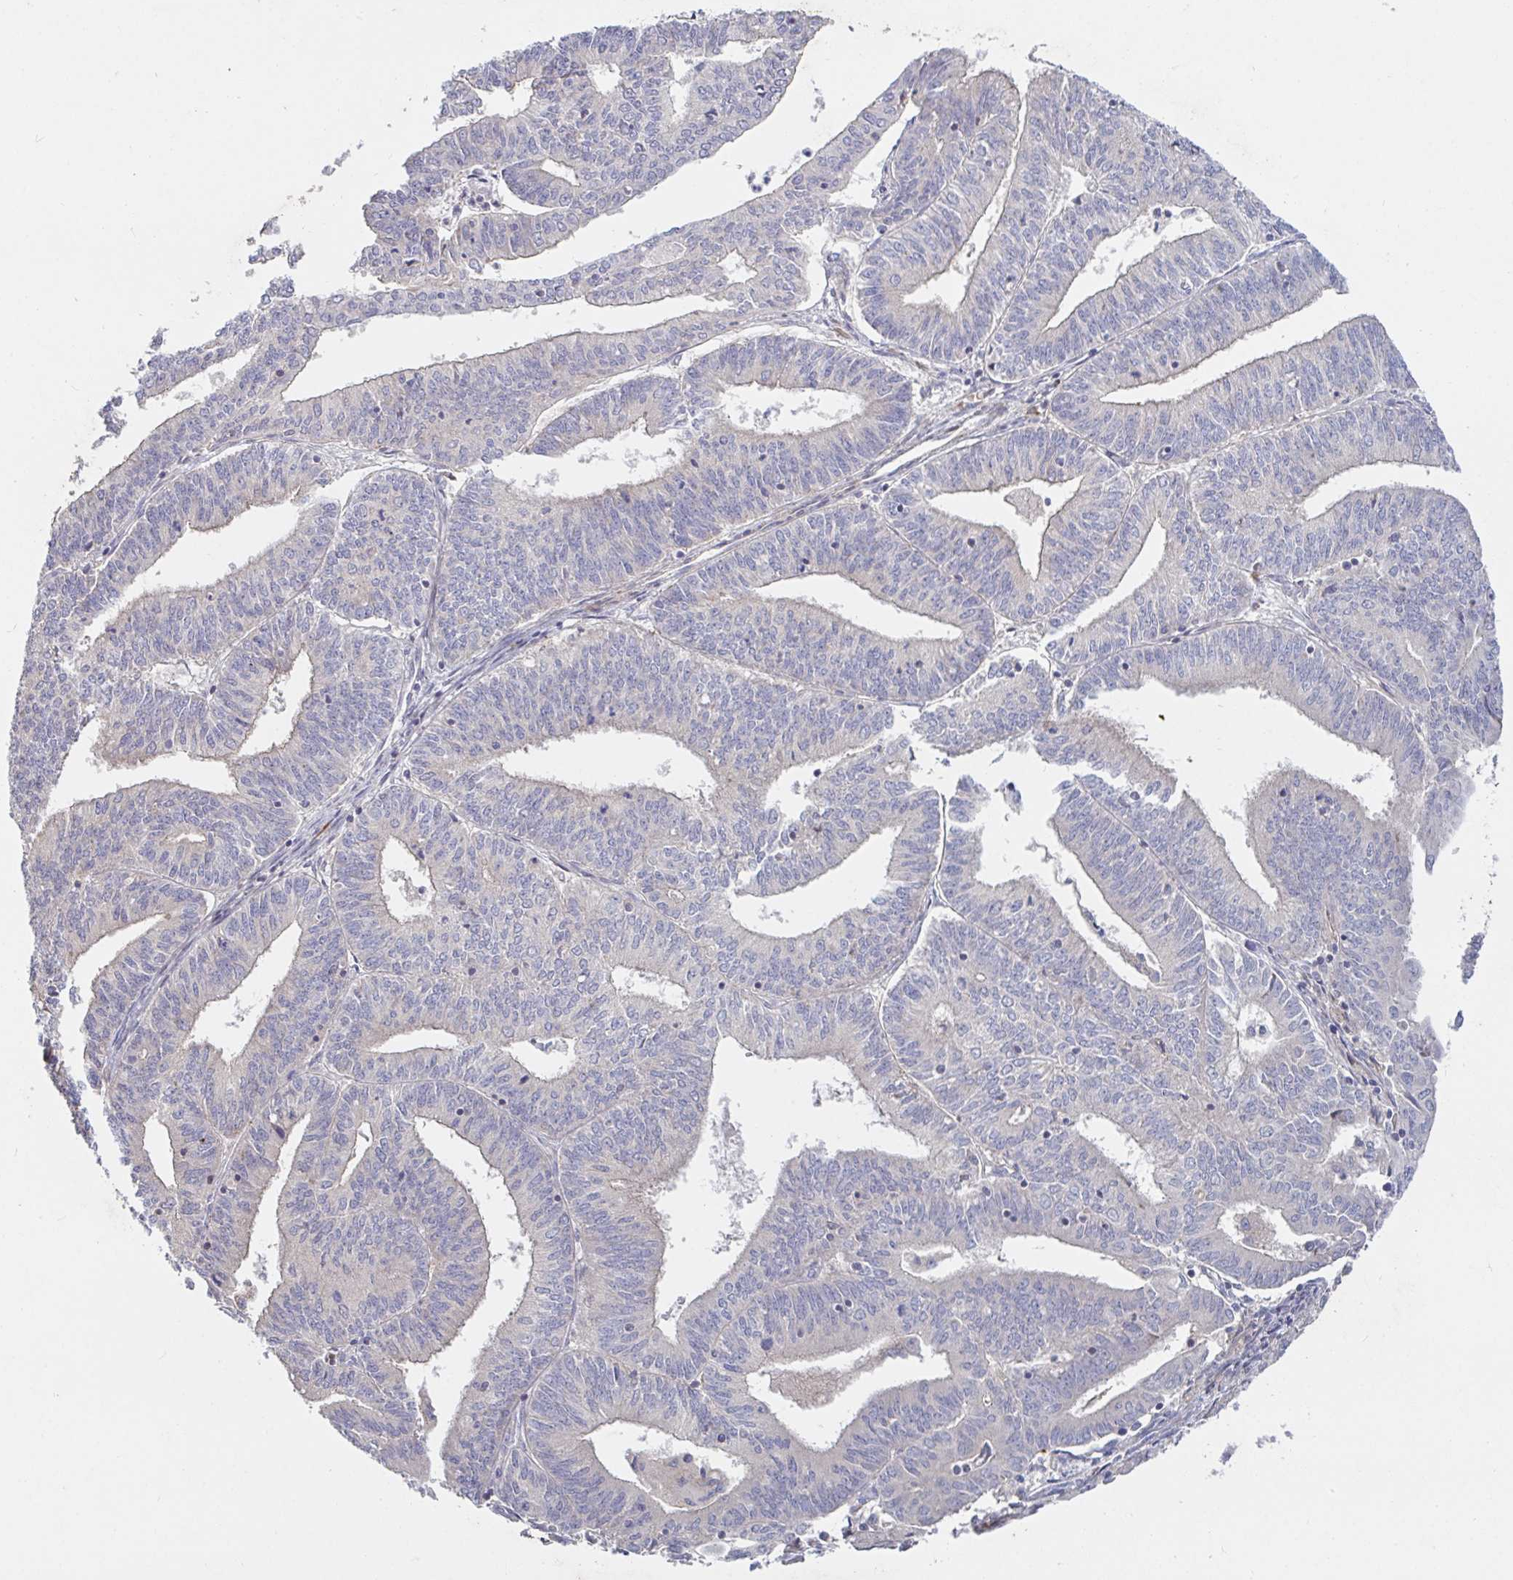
{"staining": {"intensity": "negative", "quantity": "none", "location": "none"}, "tissue": "endometrial cancer", "cell_type": "Tumor cells", "image_type": "cancer", "snomed": [{"axis": "morphology", "description": "Adenocarcinoma, NOS"}, {"axis": "topography", "description": "Endometrium"}], "caption": "Immunohistochemistry (IHC) photomicrograph of neoplastic tissue: human endometrial cancer stained with DAB shows no significant protein expression in tumor cells. (Brightfield microscopy of DAB IHC at high magnification).", "gene": "SSH2", "patient": {"sex": "female", "age": 61}}